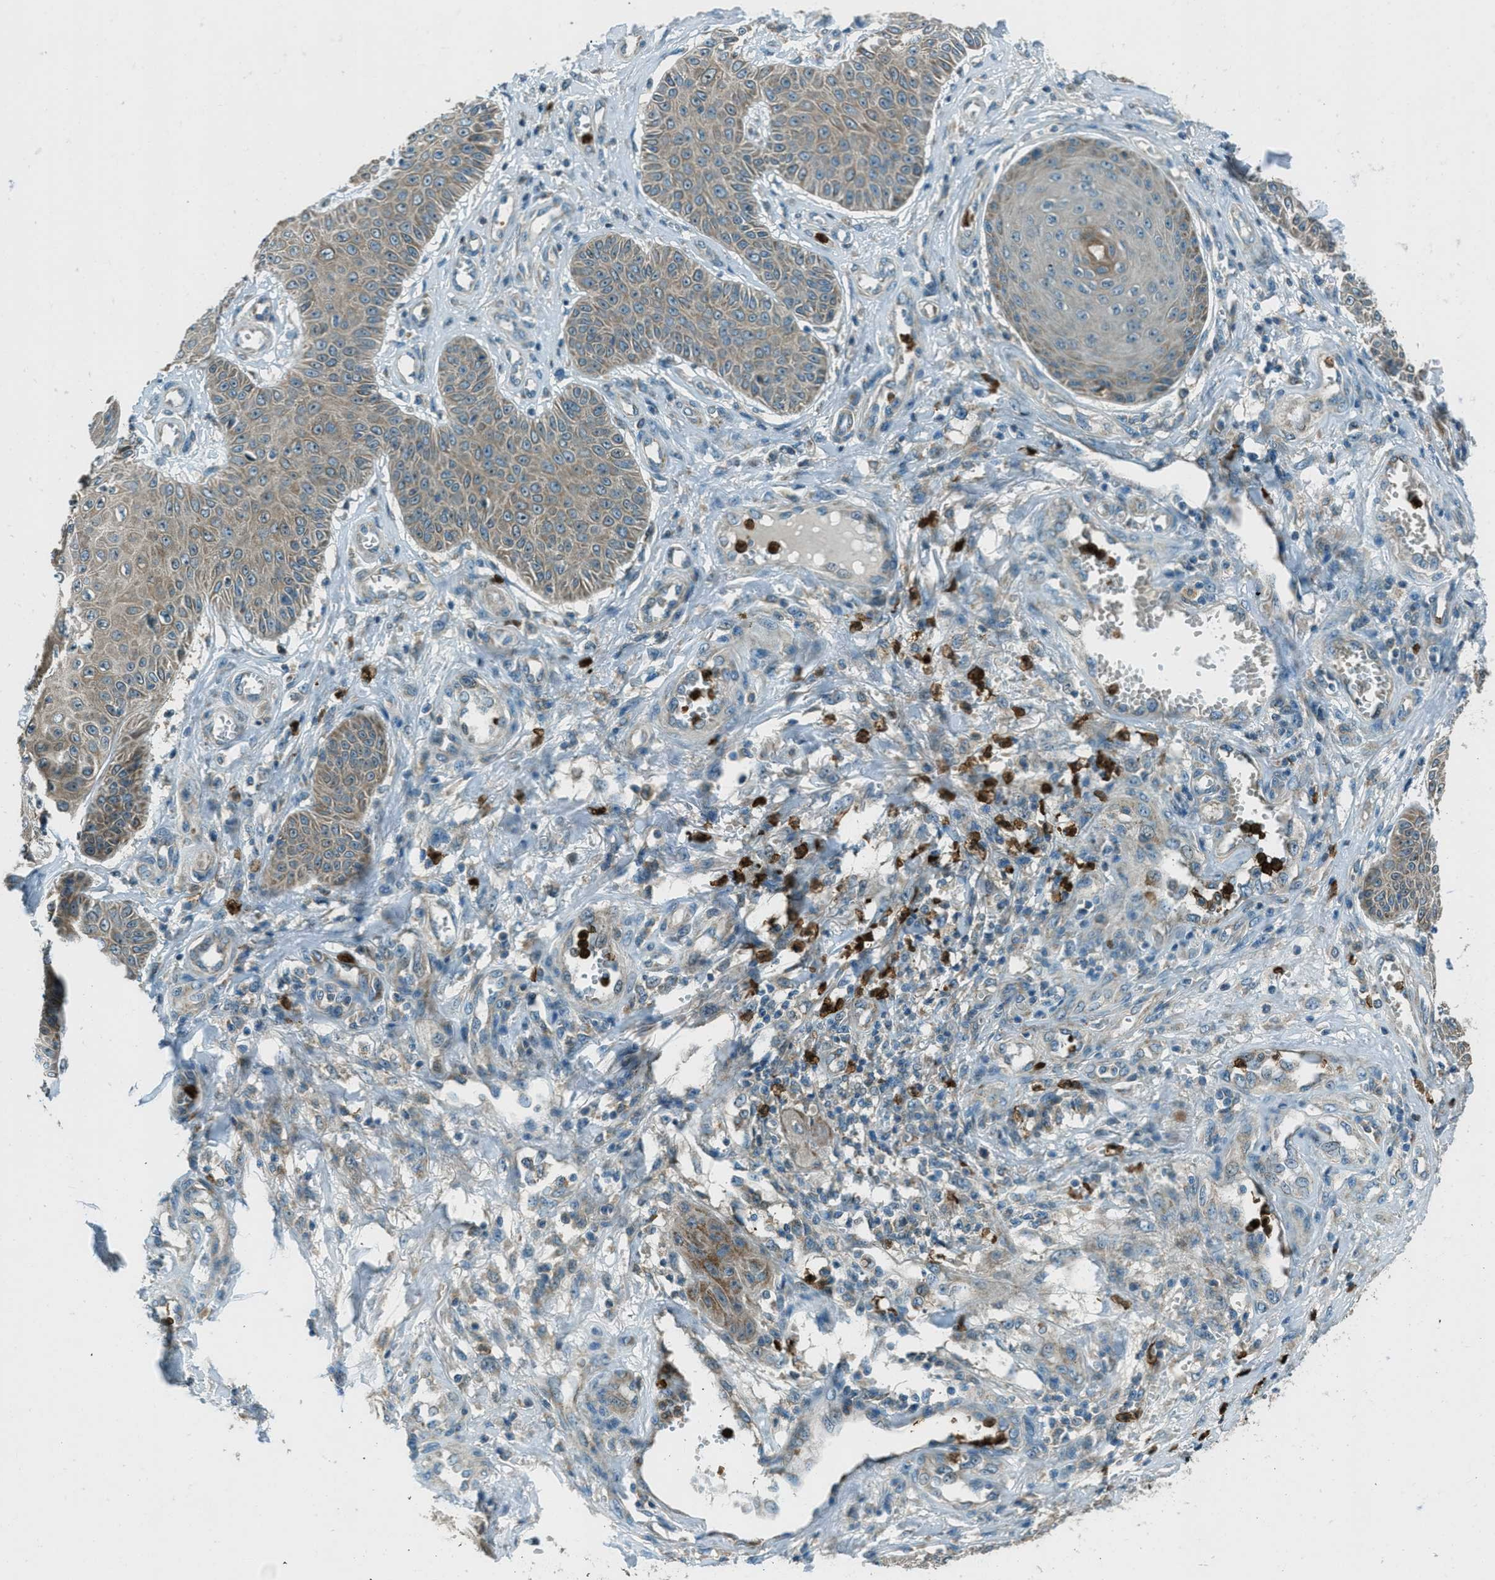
{"staining": {"intensity": "weak", "quantity": ">75%", "location": "cytoplasmic/membranous"}, "tissue": "skin cancer", "cell_type": "Tumor cells", "image_type": "cancer", "snomed": [{"axis": "morphology", "description": "Squamous cell carcinoma, NOS"}, {"axis": "topography", "description": "Skin"}], "caption": "Immunohistochemistry image of human skin squamous cell carcinoma stained for a protein (brown), which reveals low levels of weak cytoplasmic/membranous expression in approximately >75% of tumor cells.", "gene": "FAR1", "patient": {"sex": "male", "age": 74}}